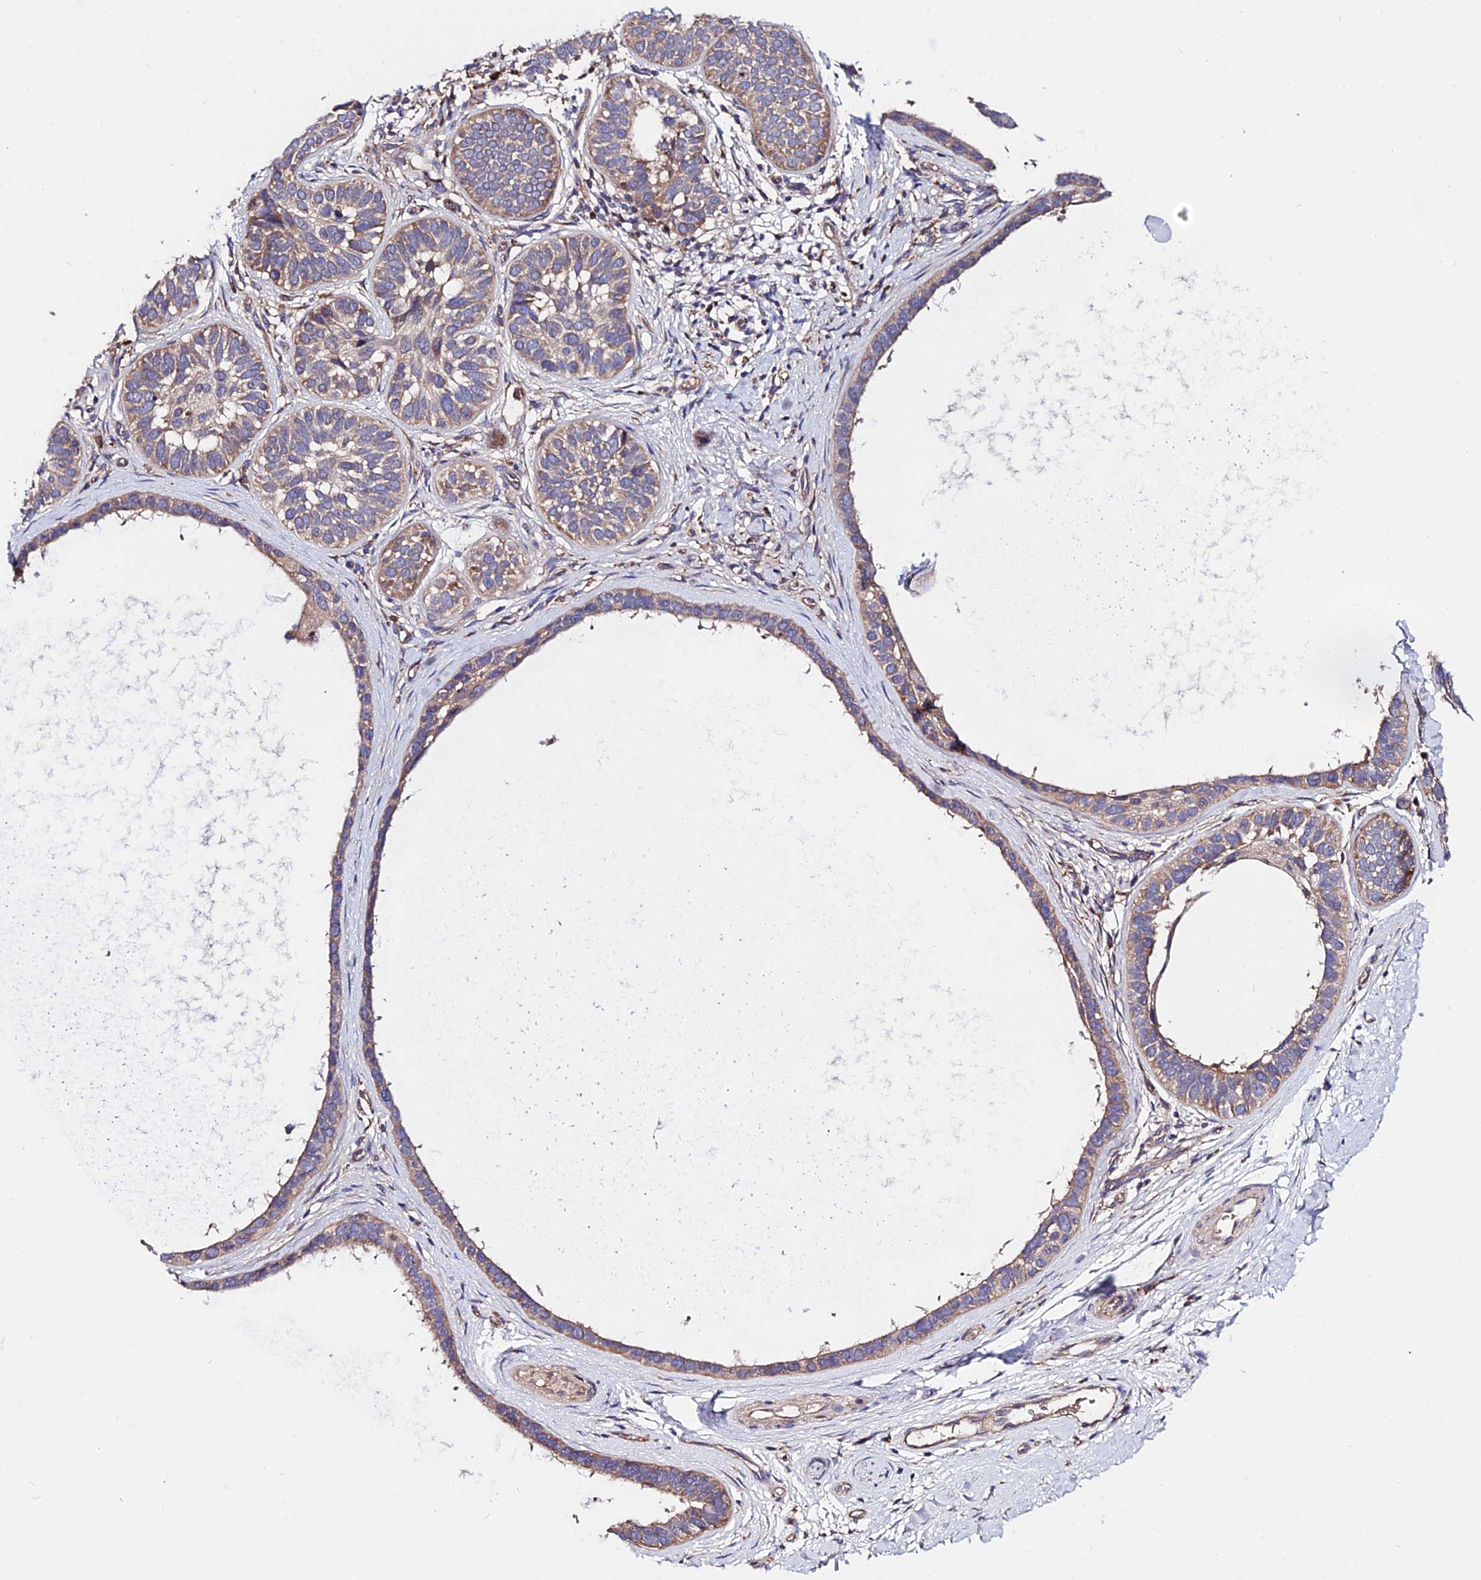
{"staining": {"intensity": "moderate", "quantity": ">75%", "location": "cytoplasmic/membranous"}, "tissue": "skin cancer", "cell_type": "Tumor cells", "image_type": "cancer", "snomed": [{"axis": "morphology", "description": "Basal cell carcinoma"}, {"axis": "topography", "description": "Skin"}], "caption": "The histopathology image shows staining of basal cell carcinoma (skin), revealing moderate cytoplasmic/membranous protein positivity (brown color) within tumor cells. (DAB IHC with brightfield microscopy, high magnification).", "gene": "CDC37L1", "patient": {"sex": "male", "age": 62}}